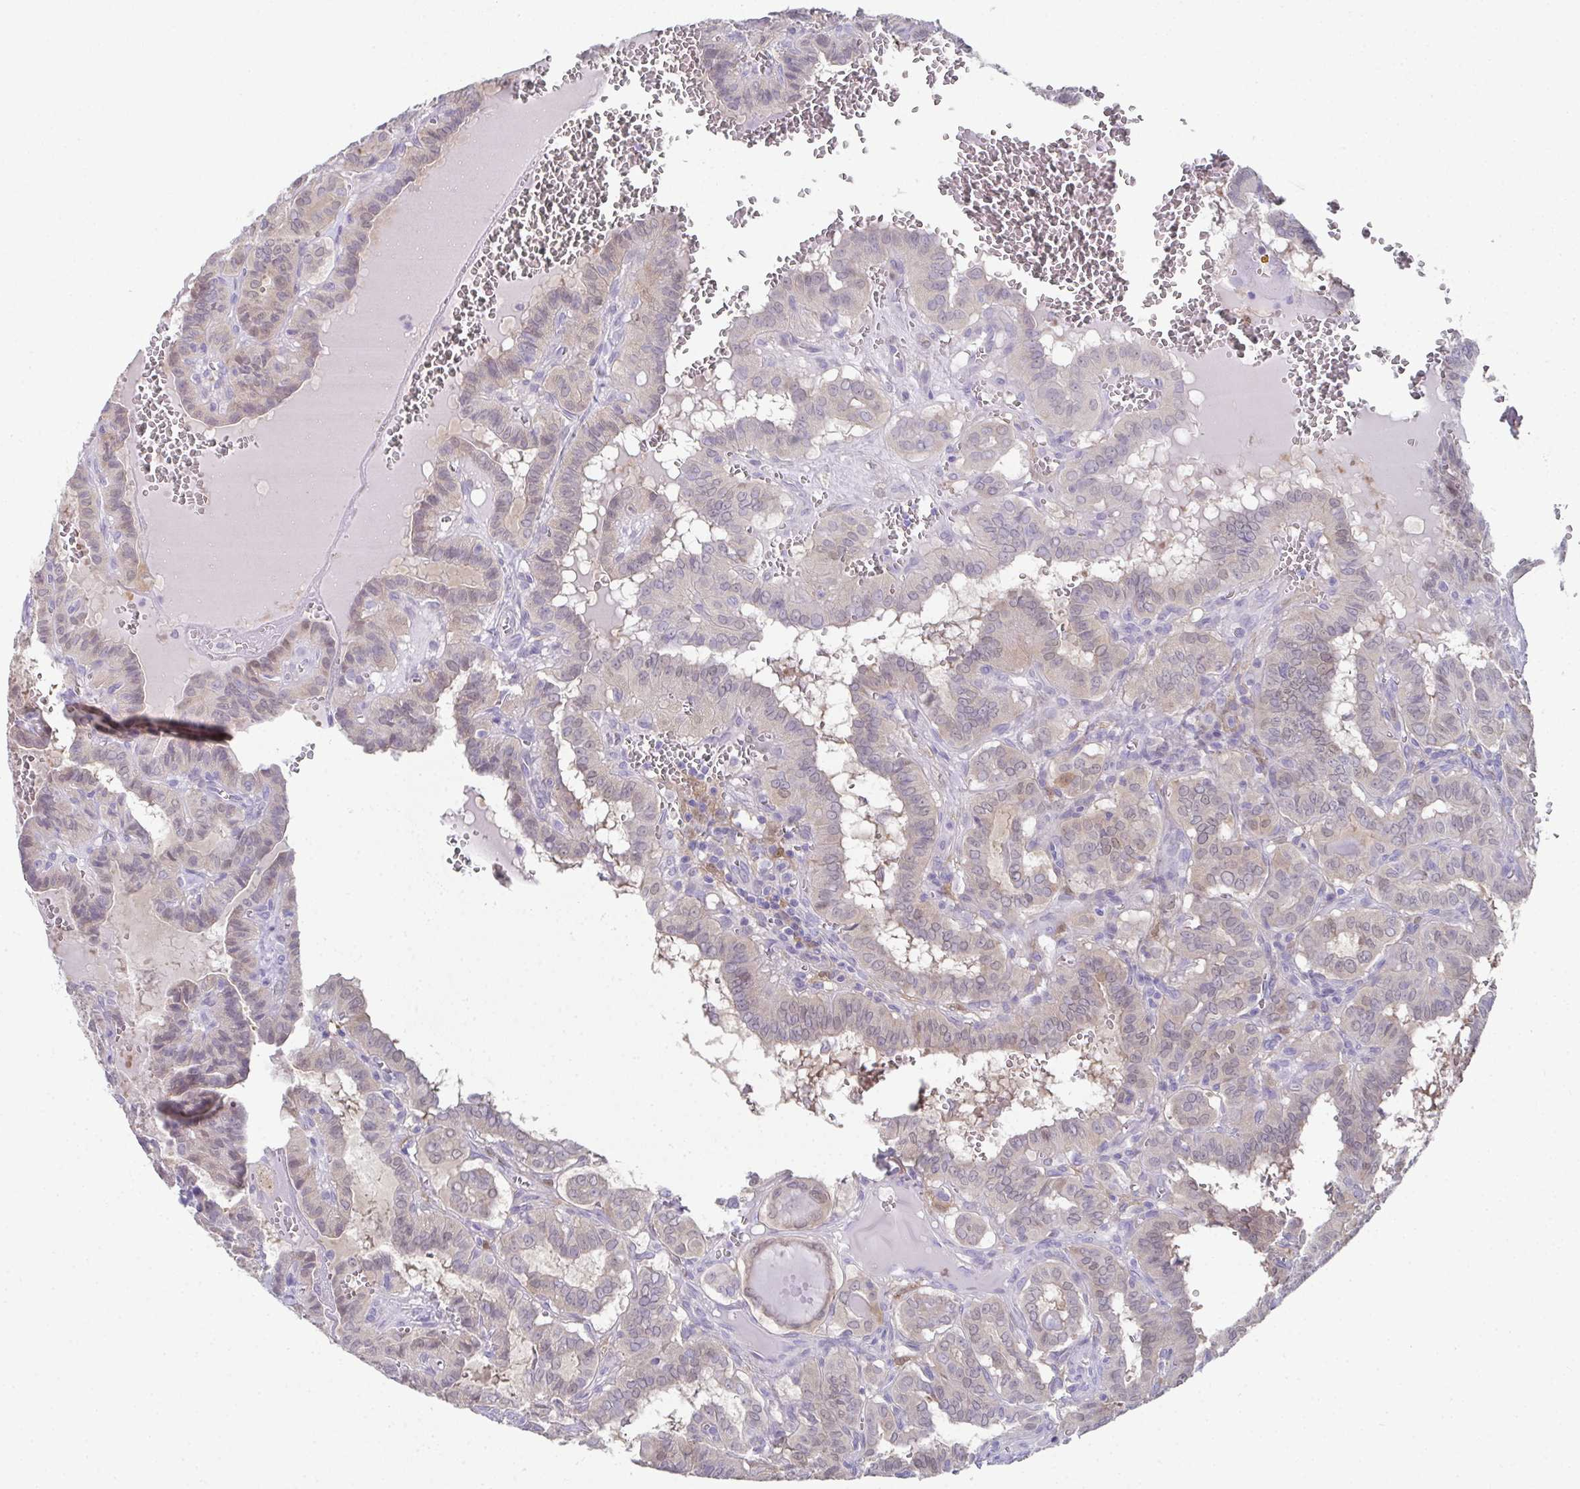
{"staining": {"intensity": "negative", "quantity": "none", "location": "none"}, "tissue": "thyroid cancer", "cell_type": "Tumor cells", "image_type": "cancer", "snomed": [{"axis": "morphology", "description": "Papillary adenocarcinoma, NOS"}, {"axis": "topography", "description": "Thyroid gland"}], "caption": "An IHC micrograph of thyroid papillary adenocarcinoma is shown. There is no staining in tumor cells of thyroid papillary adenocarcinoma.", "gene": "RBP1", "patient": {"sex": "female", "age": 21}}